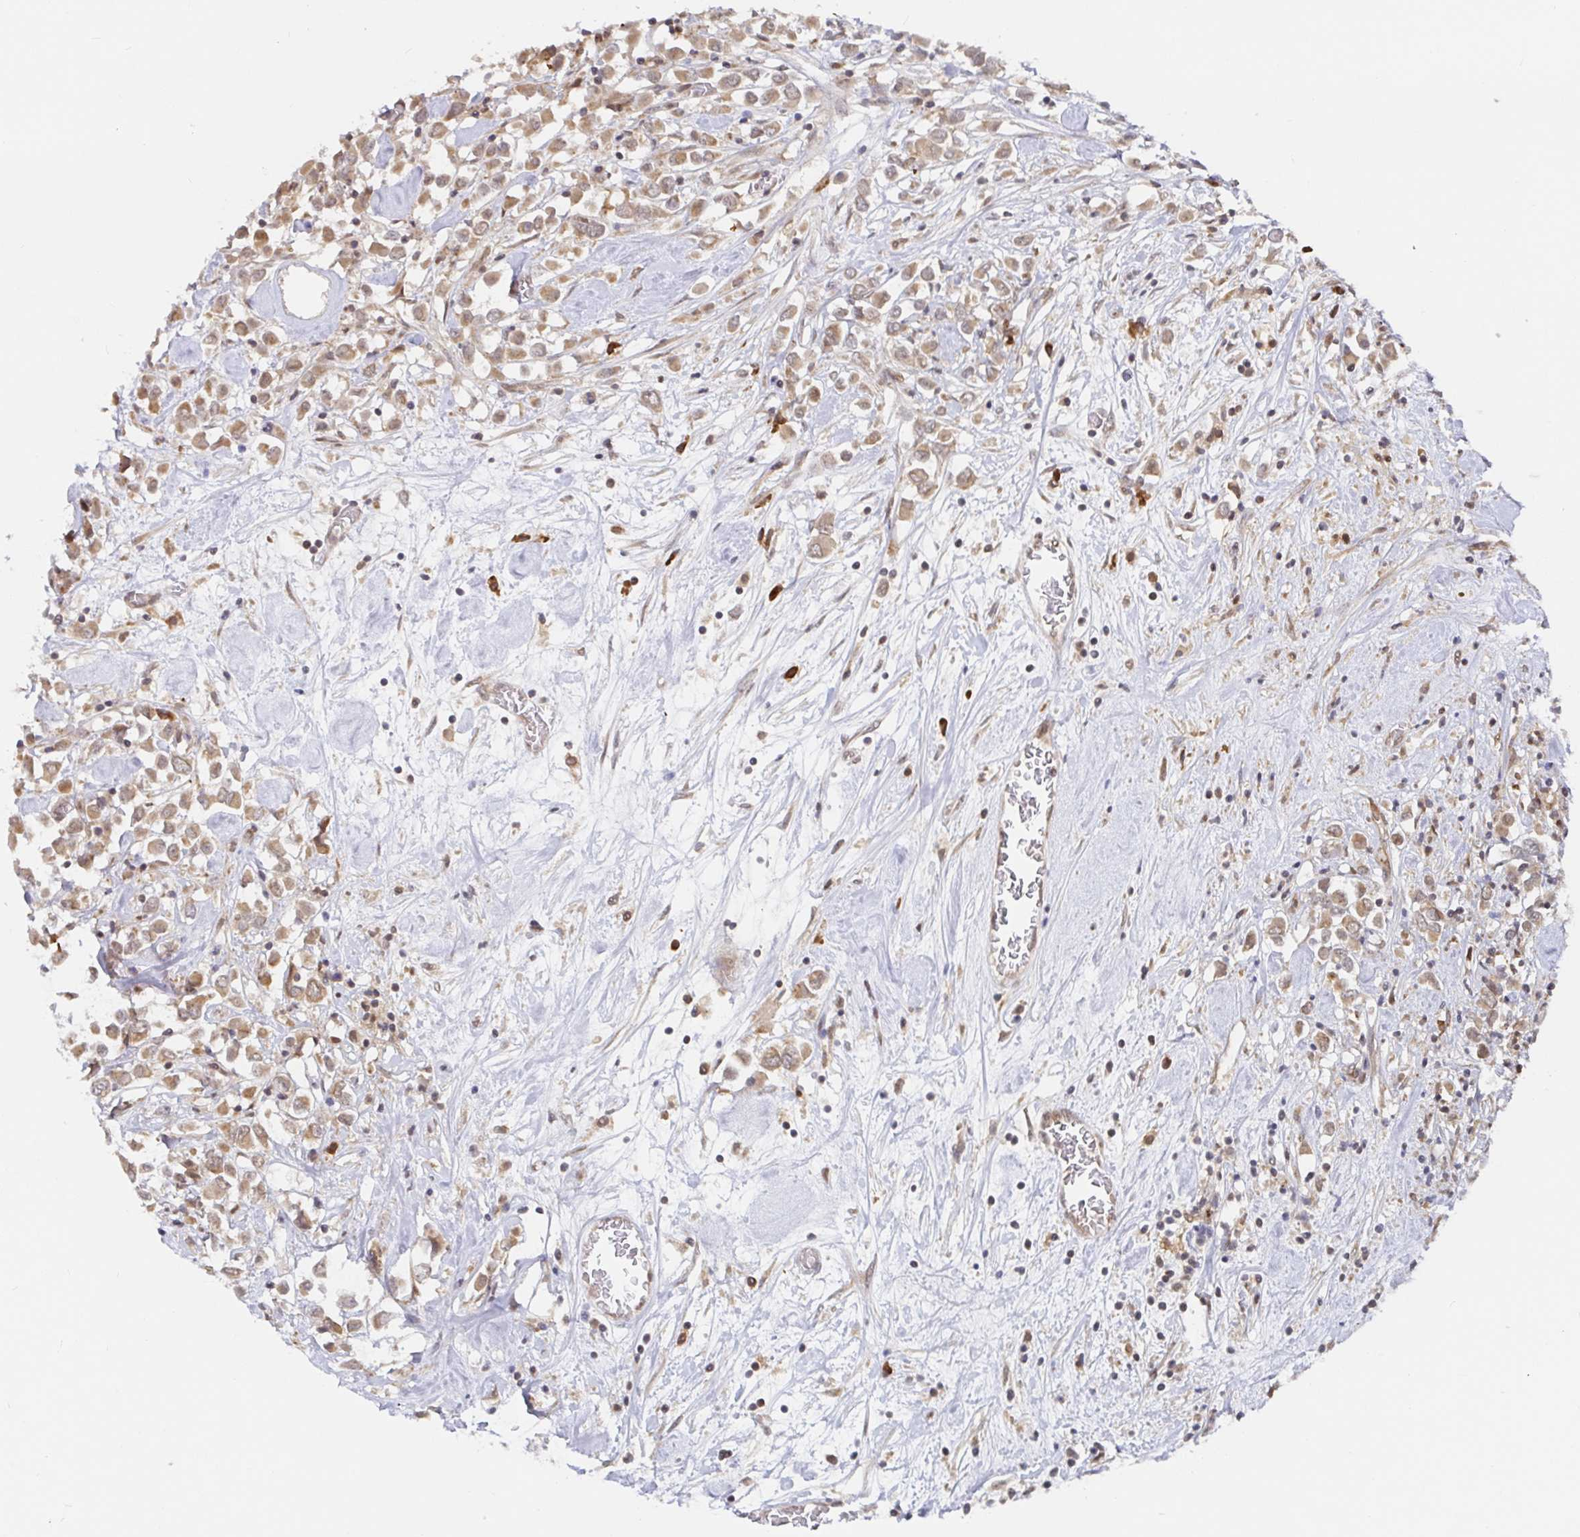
{"staining": {"intensity": "weak", "quantity": ">75%", "location": "cytoplasmic/membranous"}, "tissue": "breast cancer", "cell_type": "Tumor cells", "image_type": "cancer", "snomed": [{"axis": "morphology", "description": "Duct carcinoma"}, {"axis": "topography", "description": "Breast"}], "caption": "A photomicrograph showing weak cytoplasmic/membranous staining in about >75% of tumor cells in breast cancer, as visualized by brown immunohistochemical staining.", "gene": "ALG1", "patient": {"sex": "female", "age": 61}}